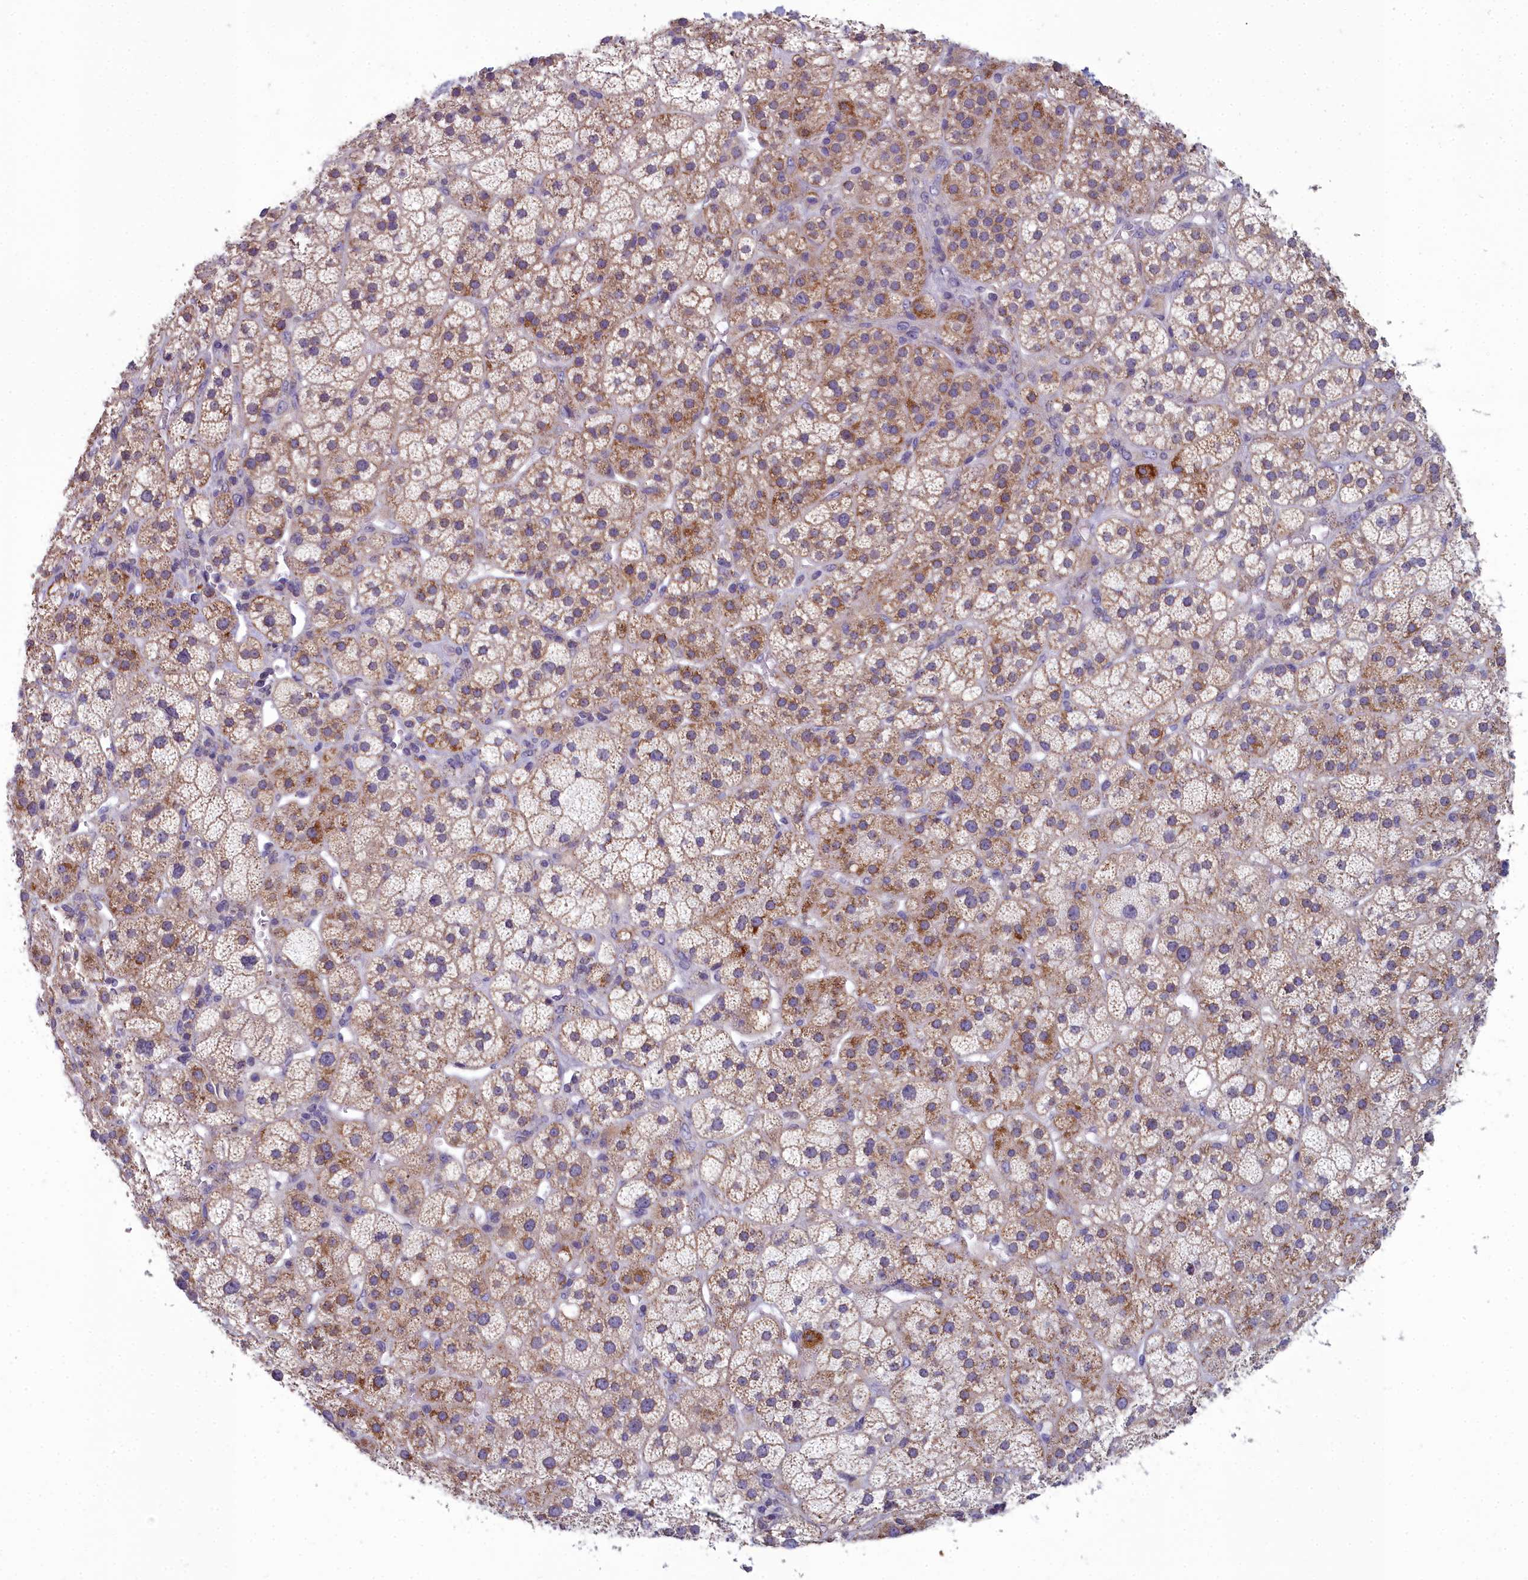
{"staining": {"intensity": "moderate", "quantity": "25%-75%", "location": "cytoplasmic/membranous"}, "tissue": "adrenal gland", "cell_type": "Glandular cells", "image_type": "normal", "snomed": [{"axis": "morphology", "description": "Normal tissue, NOS"}, {"axis": "topography", "description": "Adrenal gland"}], "caption": "The immunohistochemical stain highlights moderate cytoplasmic/membranous staining in glandular cells of benign adrenal gland.", "gene": "INSYN2A", "patient": {"sex": "female", "age": 70}}